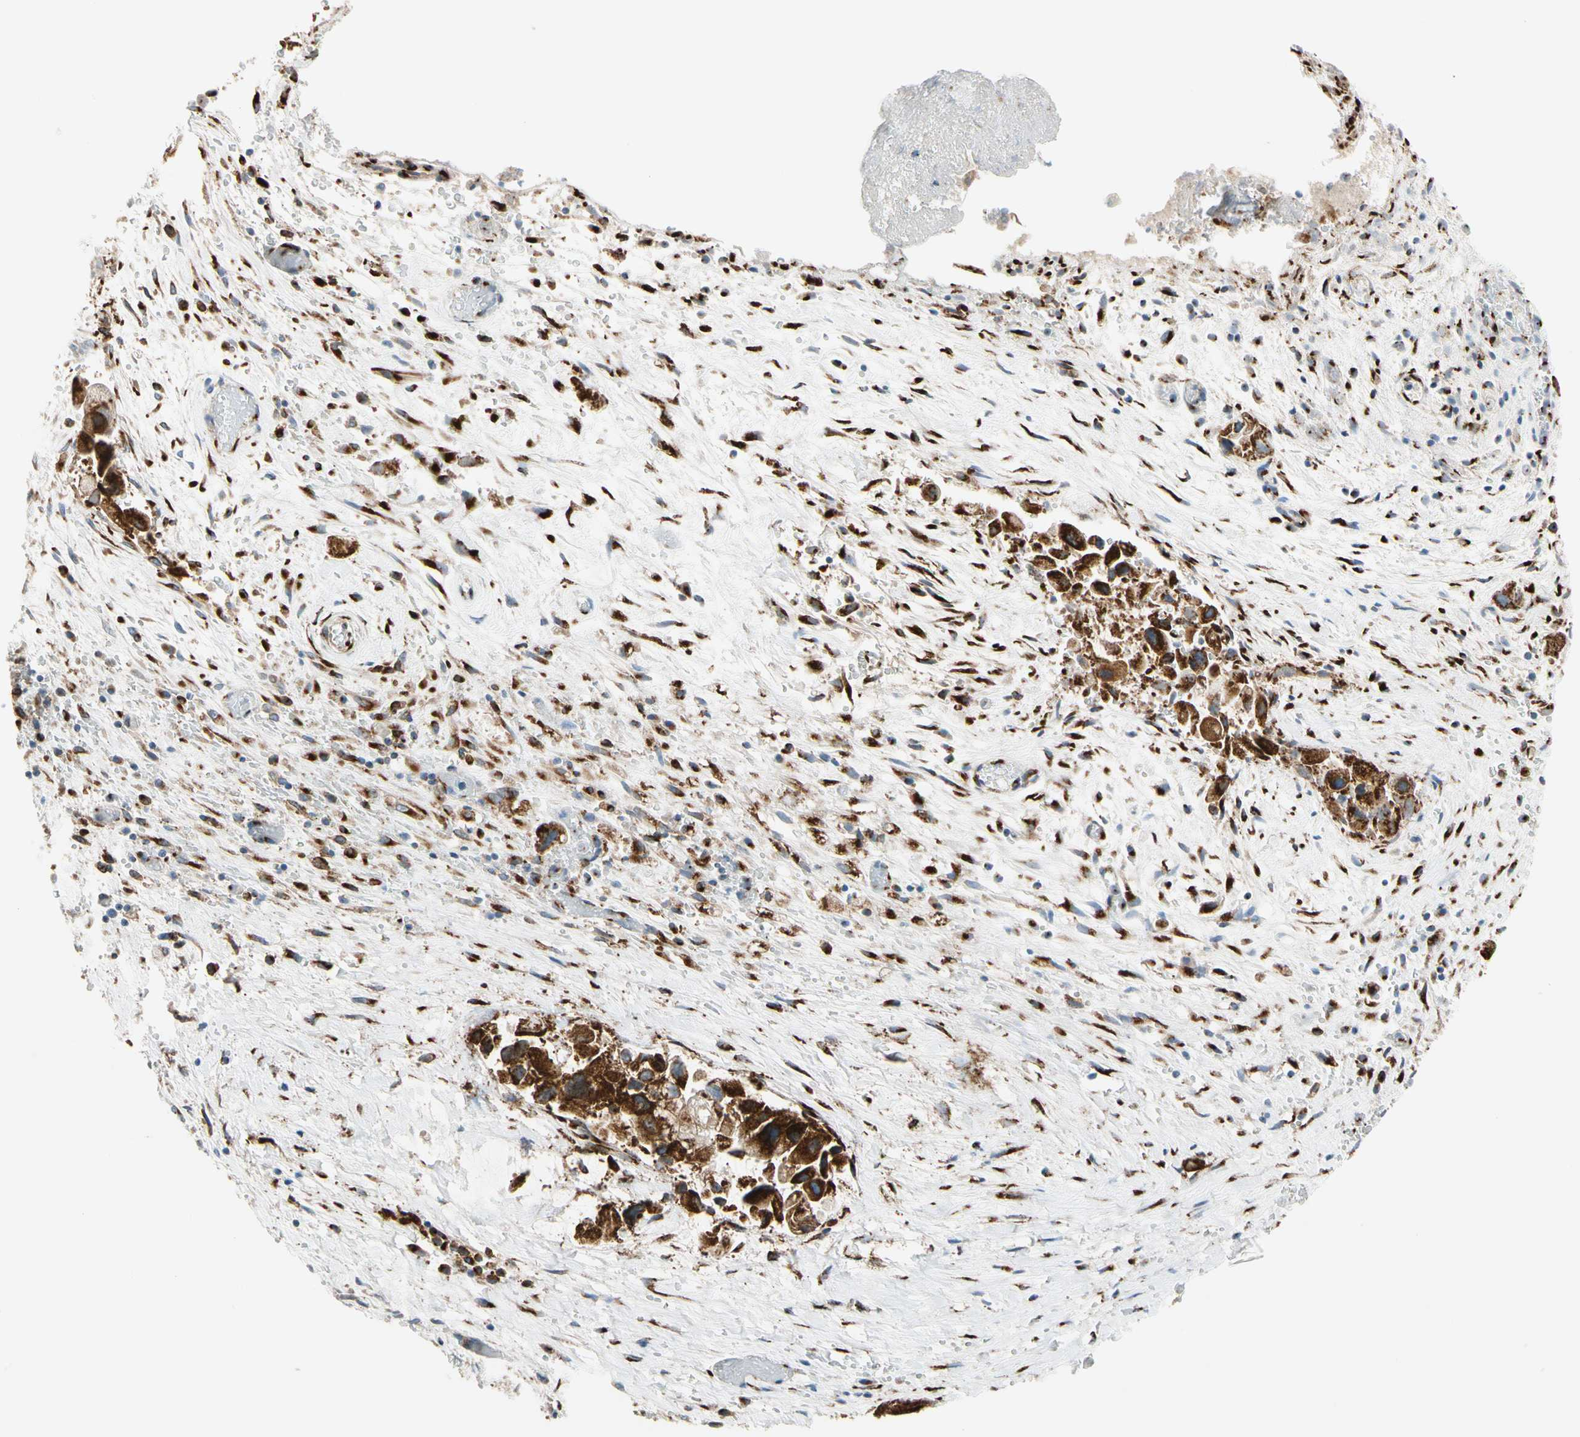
{"staining": {"intensity": "strong", "quantity": ">75%", "location": "cytoplasmic/membranous"}, "tissue": "liver cancer", "cell_type": "Tumor cells", "image_type": "cancer", "snomed": [{"axis": "morphology", "description": "Normal tissue, NOS"}, {"axis": "morphology", "description": "Cholangiocarcinoma"}, {"axis": "topography", "description": "Liver"}, {"axis": "topography", "description": "Peripheral nerve tissue"}], "caption": "Immunohistochemistry image of human cholangiocarcinoma (liver) stained for a protein (brown), which exhibits high levels of strong cytoplasmic/membranous staining in about >75% of tumor cells.", "gene": "NUCB1", "patient": {"sex": "male", "age": 50}}